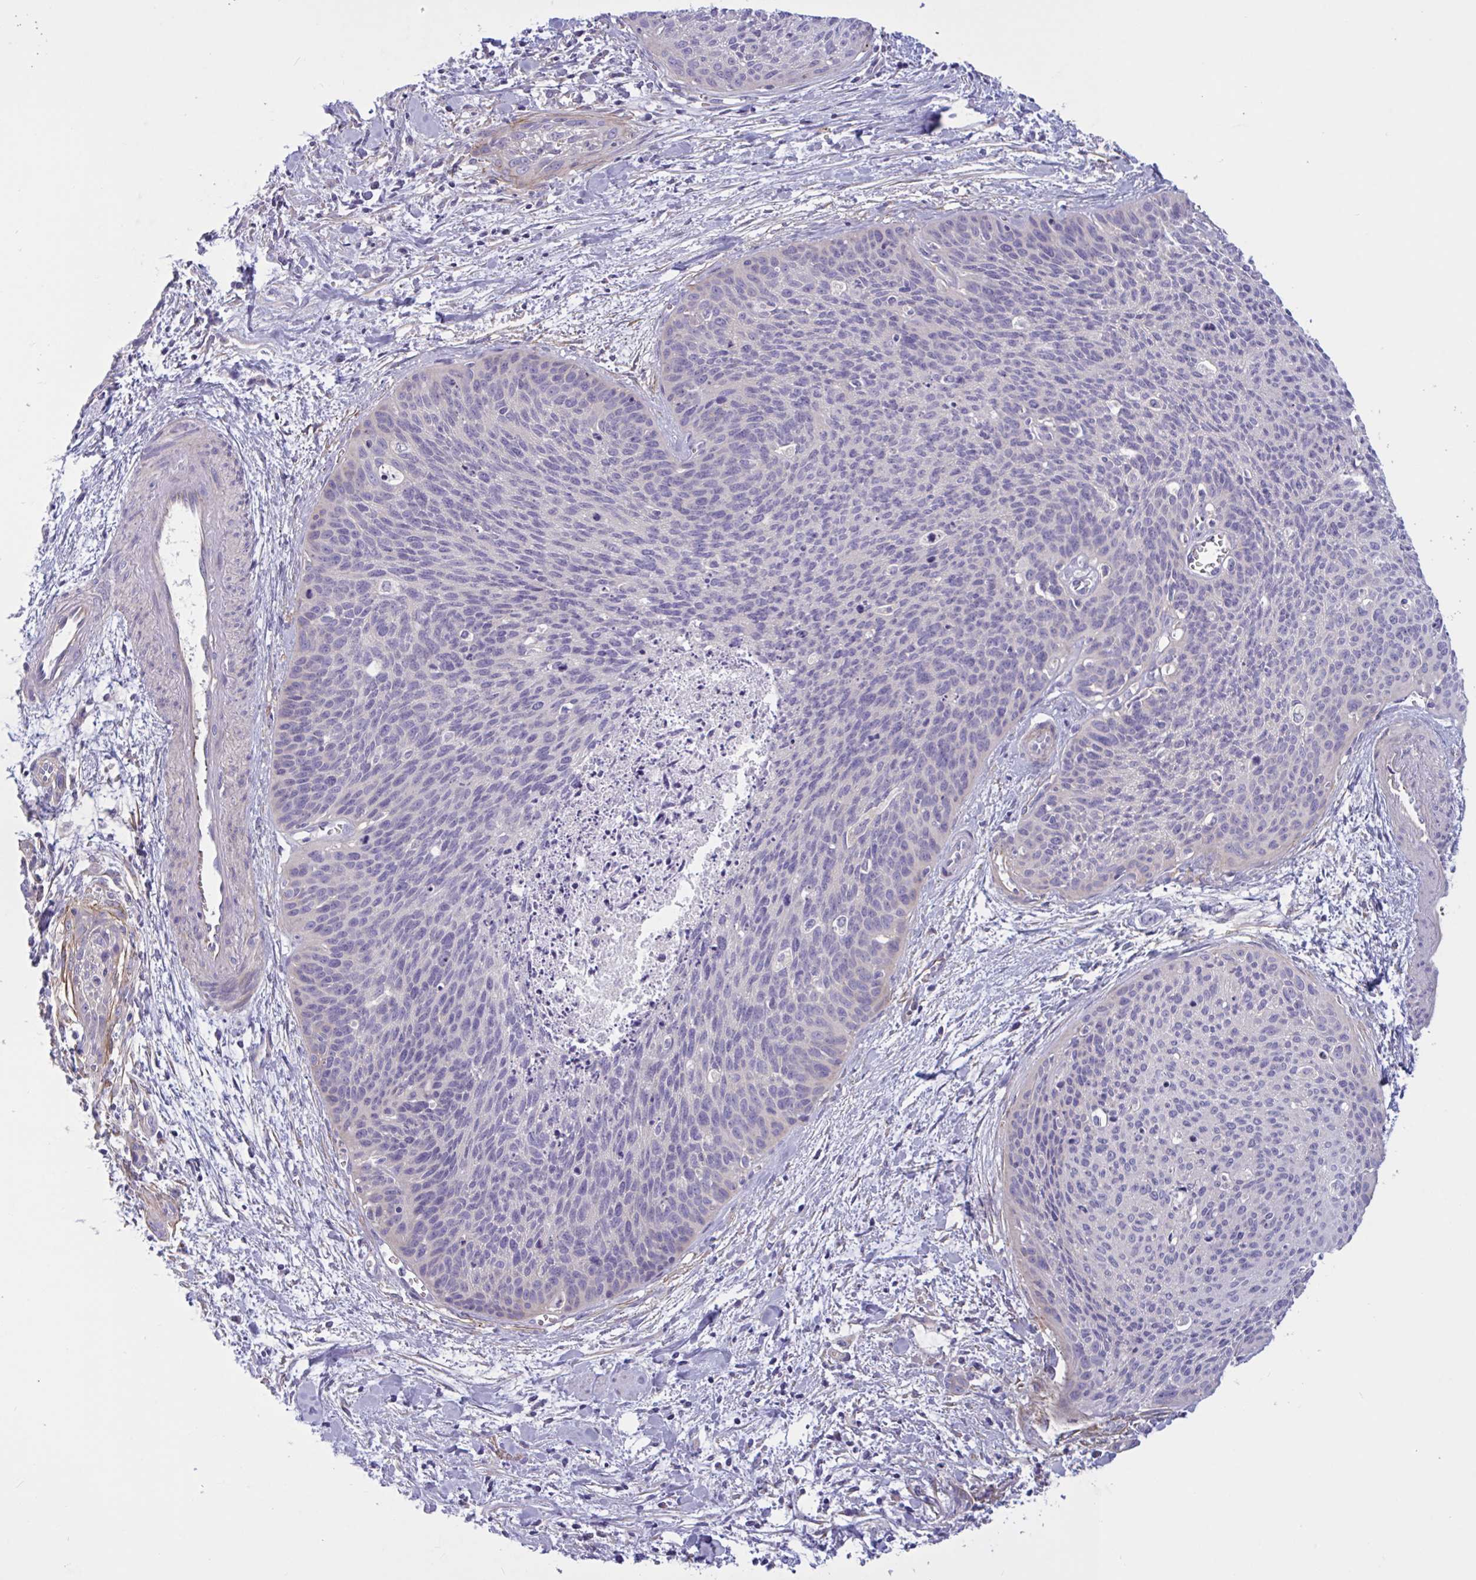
{"staining": {"intensity": "negative", "quantity": "none", "location": "none"}, "tissue": "cervical cancer", "cell_type": "Tumor cells", "image_type": "cancer", "snomed": [{"axis": "morphology", "description": "Squamous cell carcinoma, NOS"}, {"axis": "topography", "description": "Cervix"}], "caption": "This micrograph is of cervical cancer (squamous cell carcinoma) stained with immunohistochemistry (IHC) to label a protein in brown with the nuclei are counter-stained blue. There is no staining in tumor cells.", "gene": "OXLD1", "patient": {"sex": "female", "age": 55}}